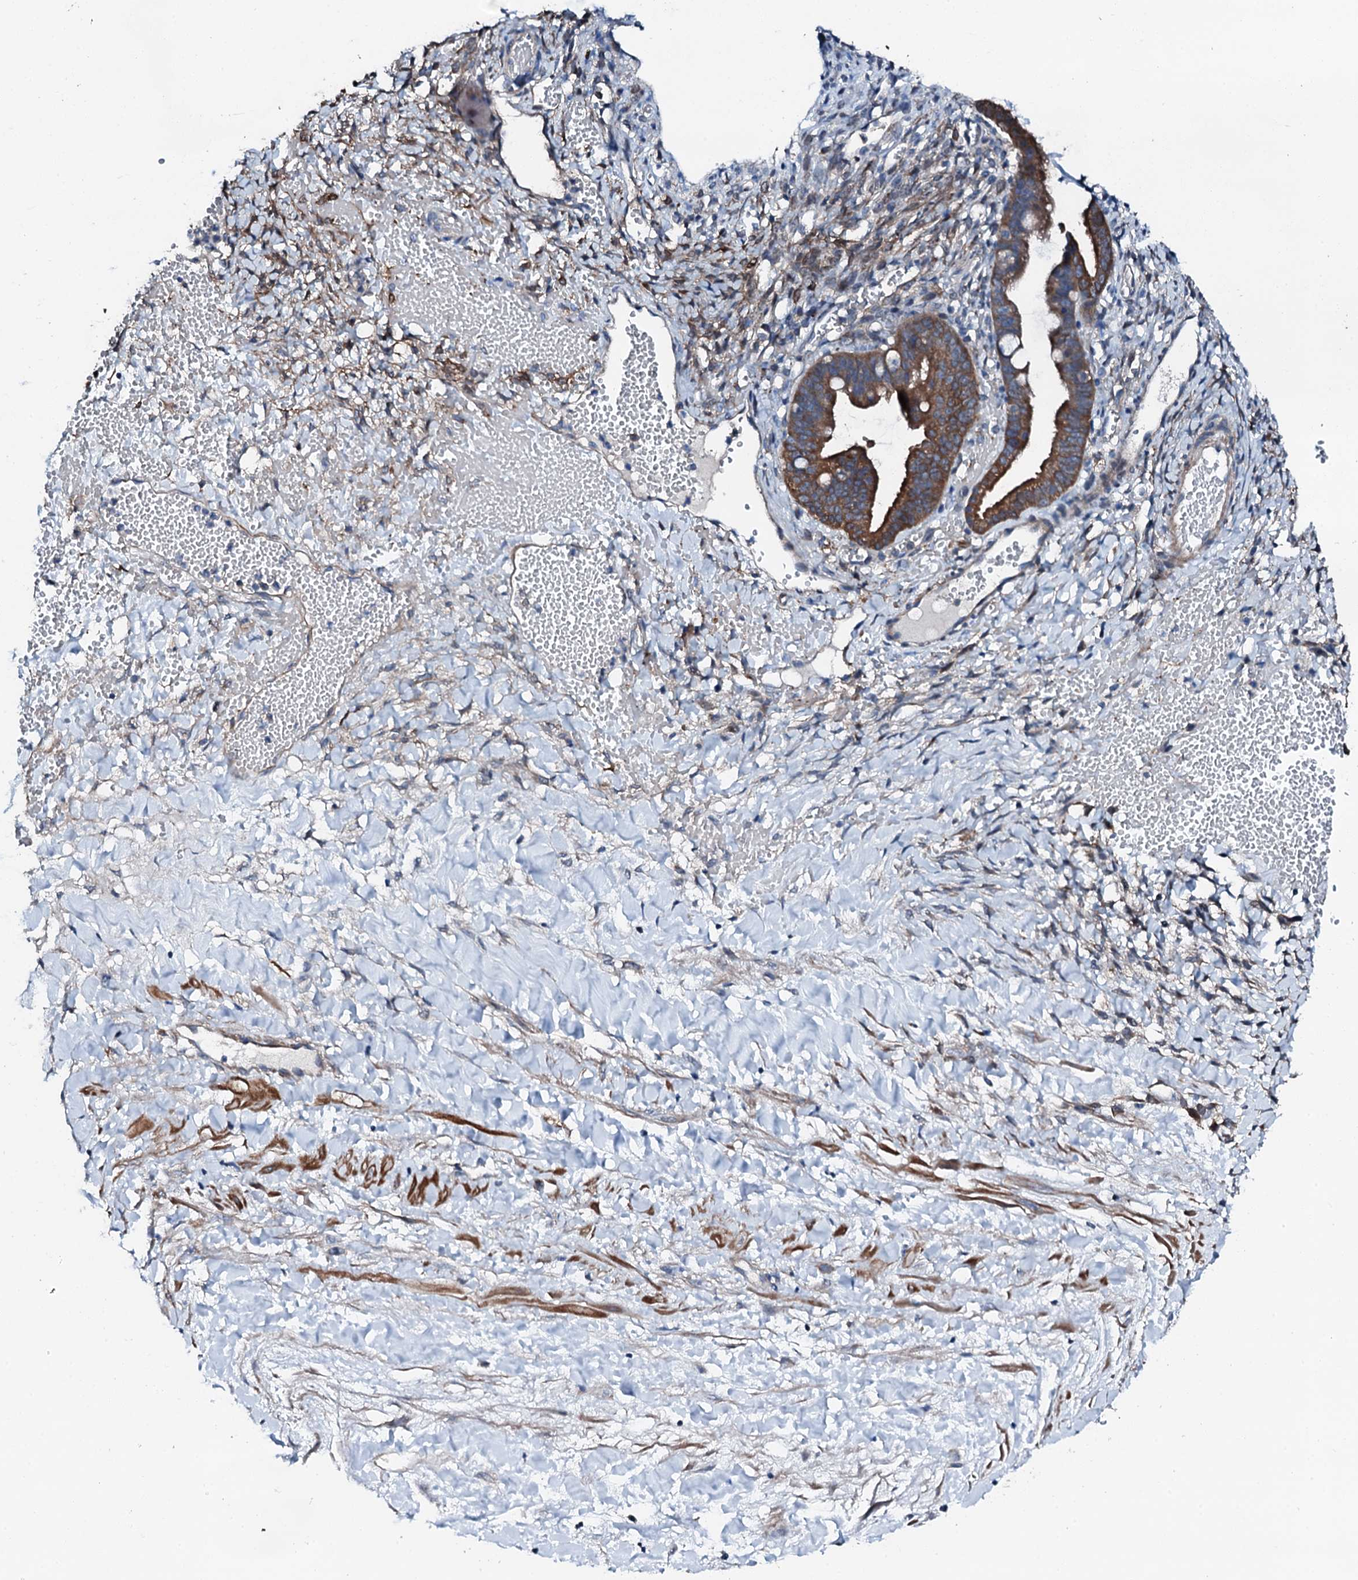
{"staining": {"intensity": "moderate", "quantity": ">75%", "location": "cytoplasmic/membranous"}, "tissue": "ovarian cancer", "cell_type": "Tumor cells", "image_type": "cancer", "snomed": [{"axis": "morphology", "description": "Cystadenocarcinoma, mucinous, NOS"}, {"axis": "topography", "description": "Ovary"}], "caption": "Protein analysis of ovarian mucinous cystadenocarcinoma tissue reveals moderate cytoplasmic/membranous expression in approximately >75% of tumor cells.", "gene": "GFOD2", "patient": {"sex": "female", "age": 73}}